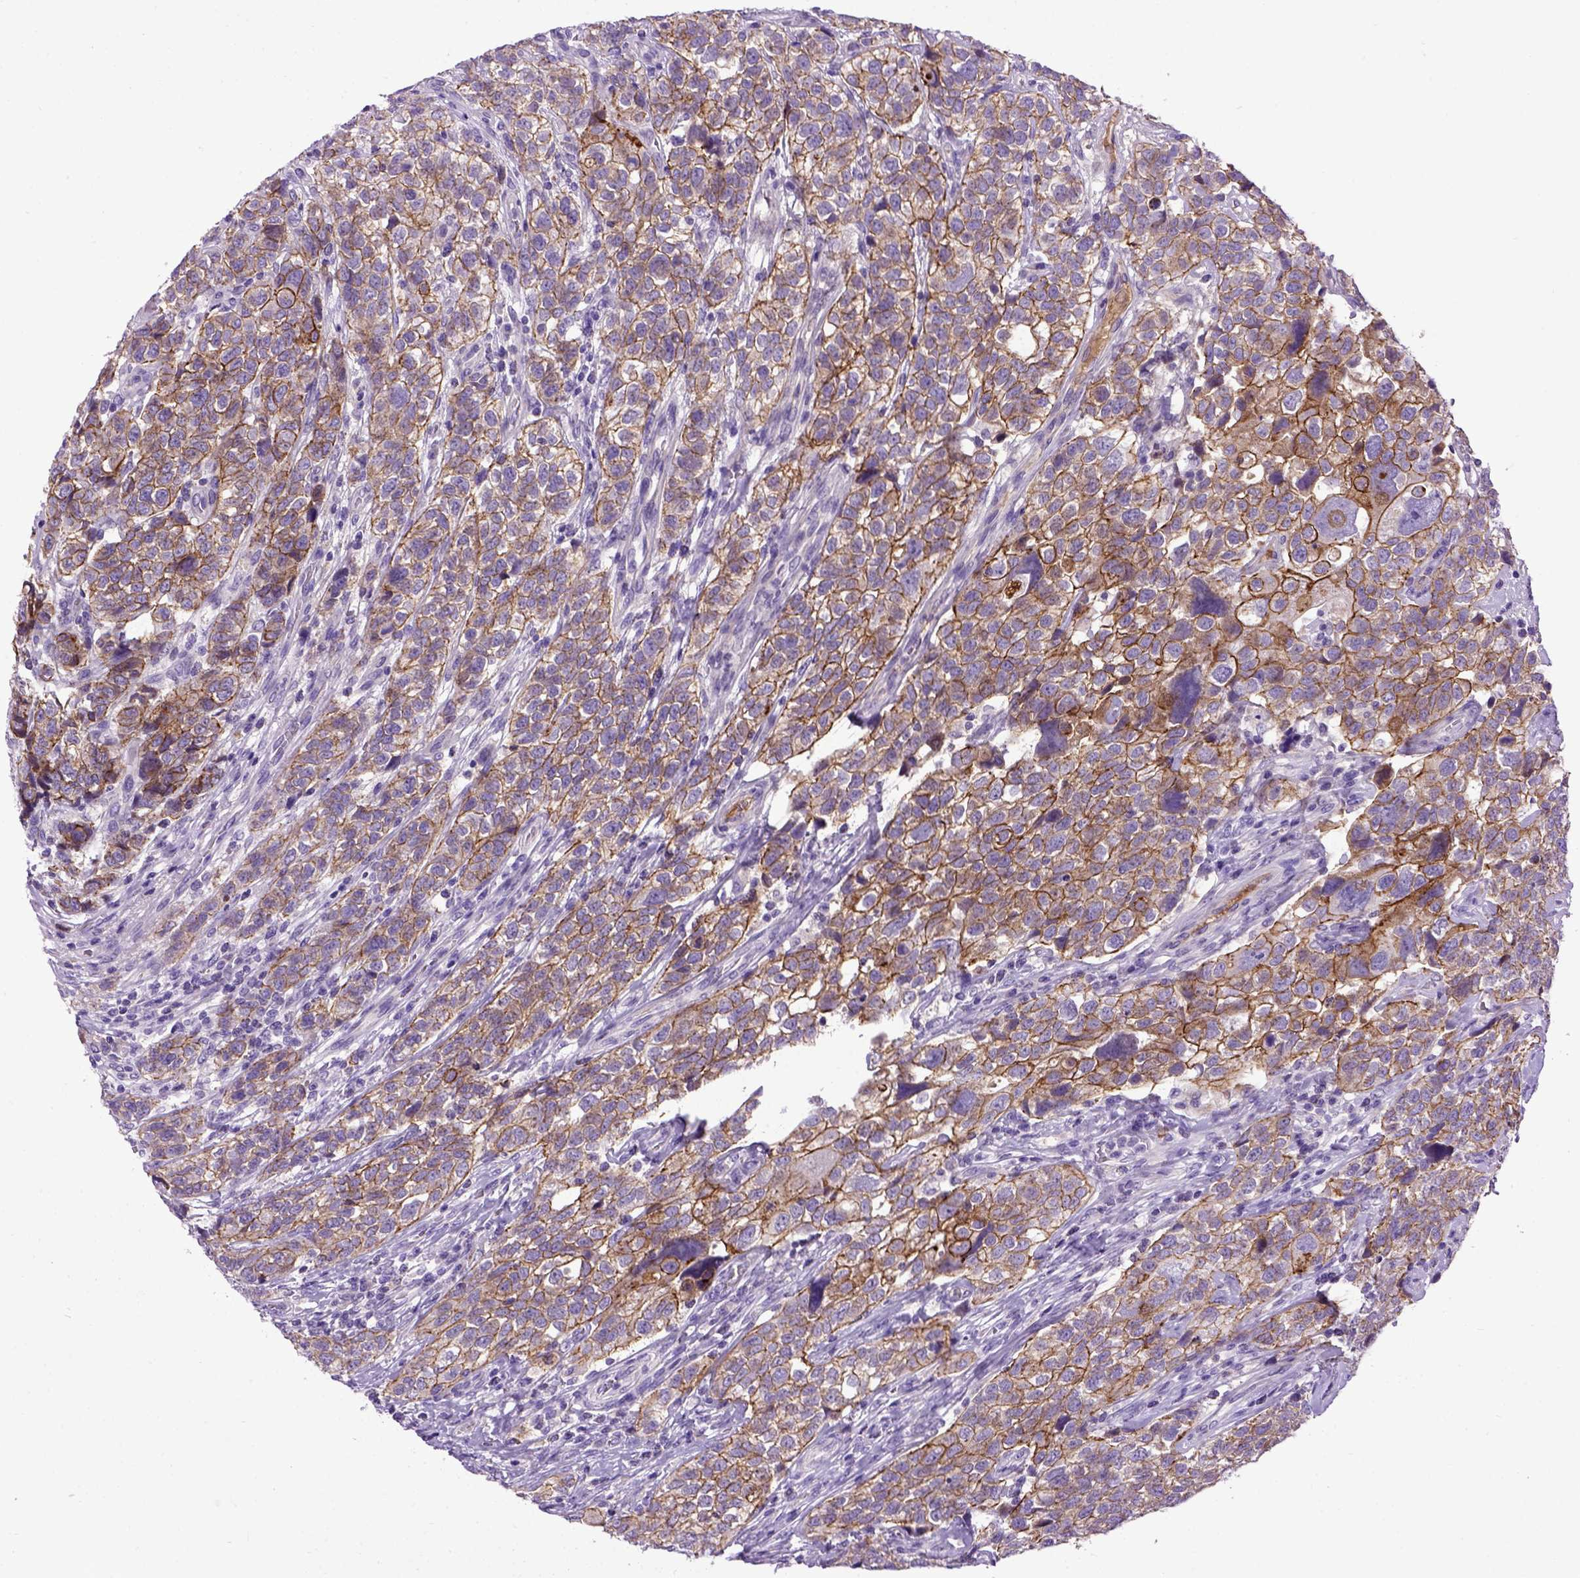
{"staining": {"intensity": "strong", "quantity": ">75%", "location": "cytoplasmic/membranous"}, "tissue": "urothelial cancer", "cell_type": "Tumor cells", "image_type": "cancer", "snomed": [{"axis": "morphology", "description": "Urothelial carcinoma, High grade"}, {"axis": "topography", "description": "Urinary bladder"}], "caption": "Brown immunohistochemical staining in urothelial cancer displays strong cytoplasmic/membranous positivity in approximately >75% of tumor cells.", "gene": "CDH1", "patient": {"sex": "female", "age": 58}}